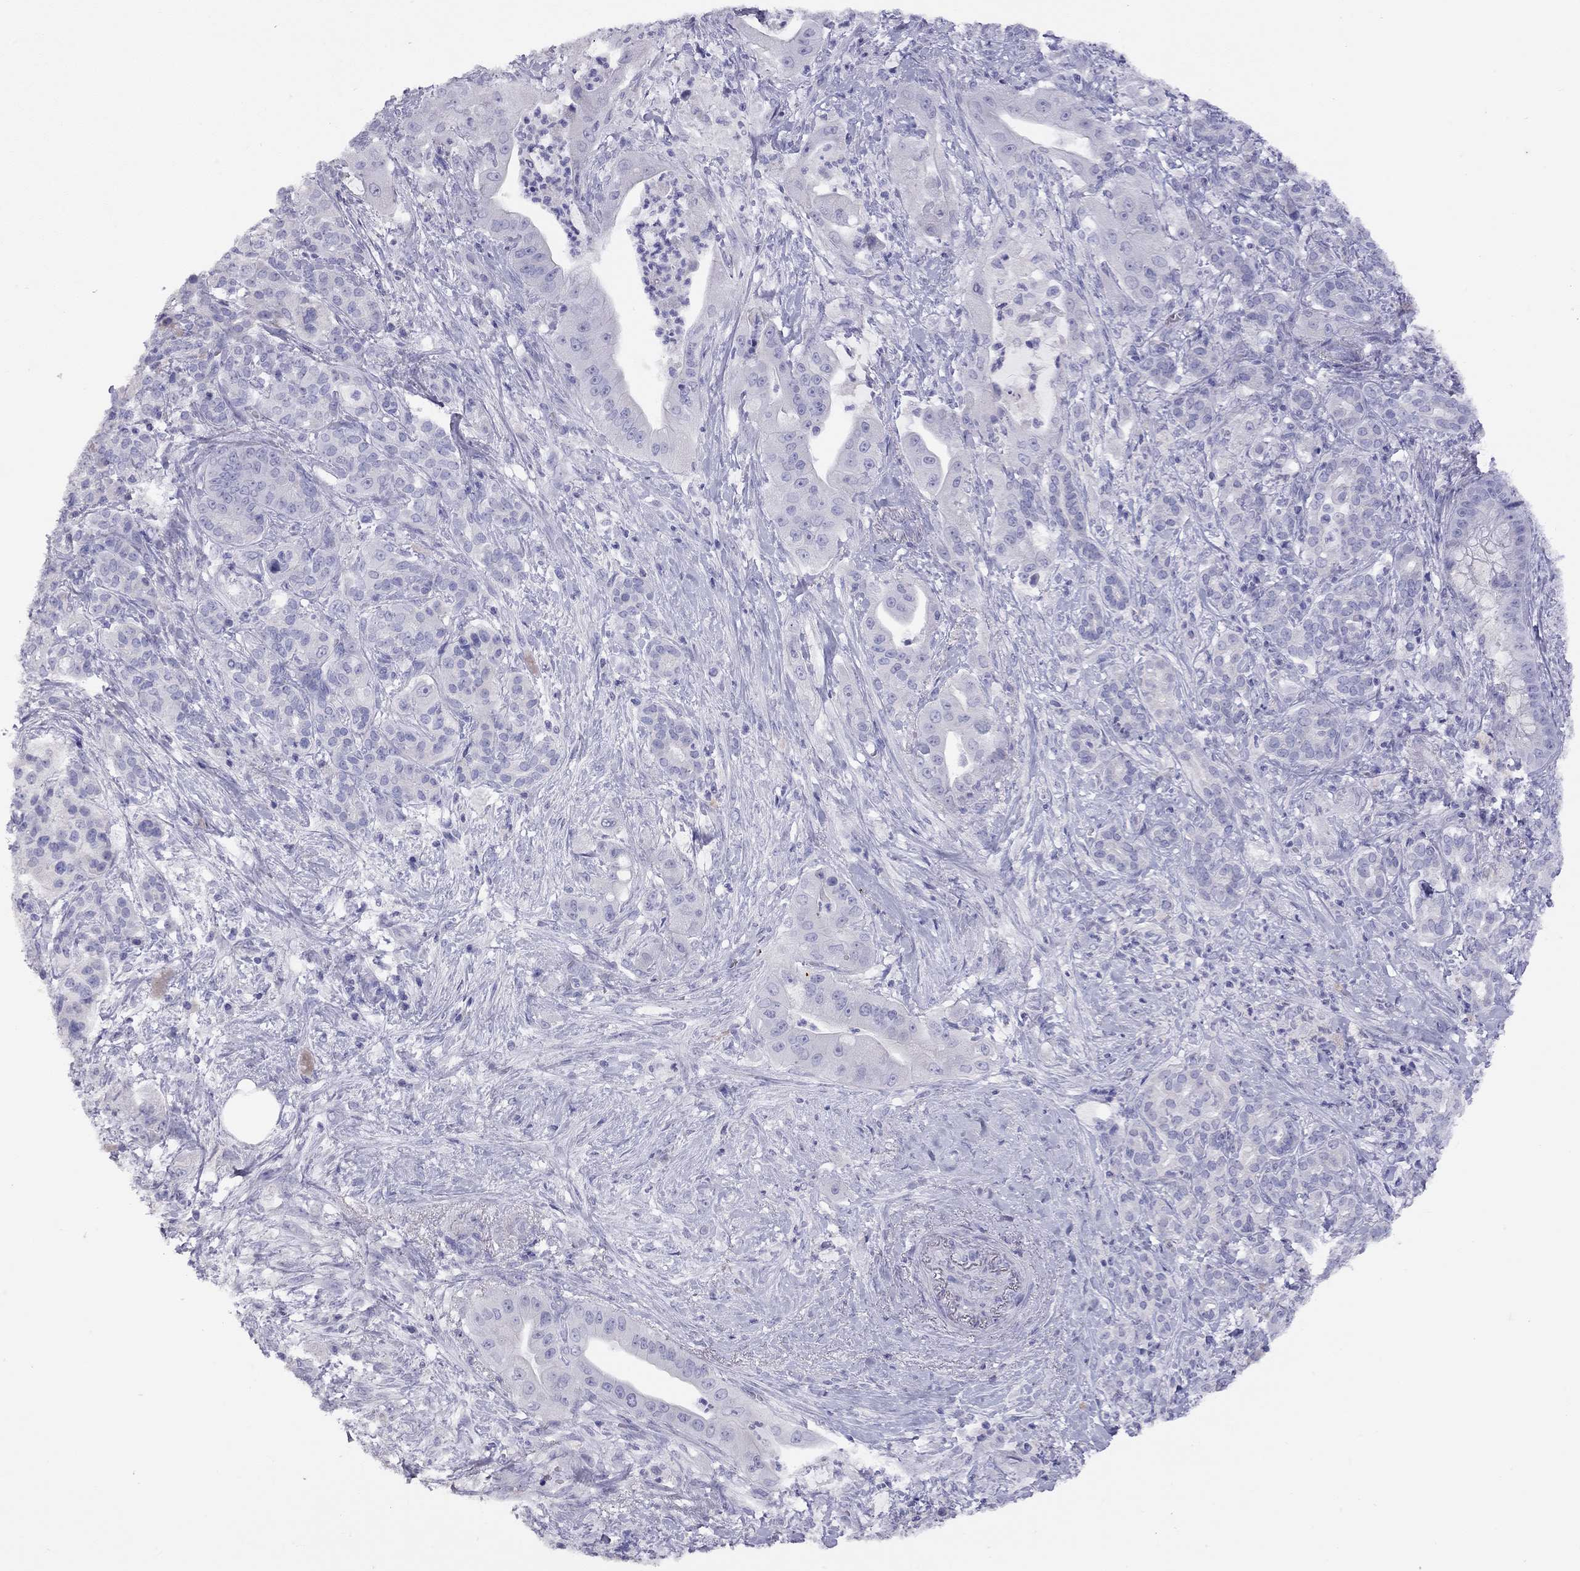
{"staining": {"intensity": "negative", "quantity": "none", "location": "none"}, "tissue": "pancreatic cancer", "cell_type": "Tumor cells", "image_type": "cancer", "snomed": [{"axis": "morphology", "description": "Normal tissue, NOS"}, {"axis": "morphology", "description": "Inflammation, NOS"}, {"axis": "morphology", "description": "Adenocarcinoma, NOS"}, {"axis": "topography", "description": "Pancreas"}], "caption": "Tumor cells are negative for protein expression in human adenocarcinoma (pancreatic).", "gene": "CPNE4", "patient": {"sex": "male", "age": 57}}